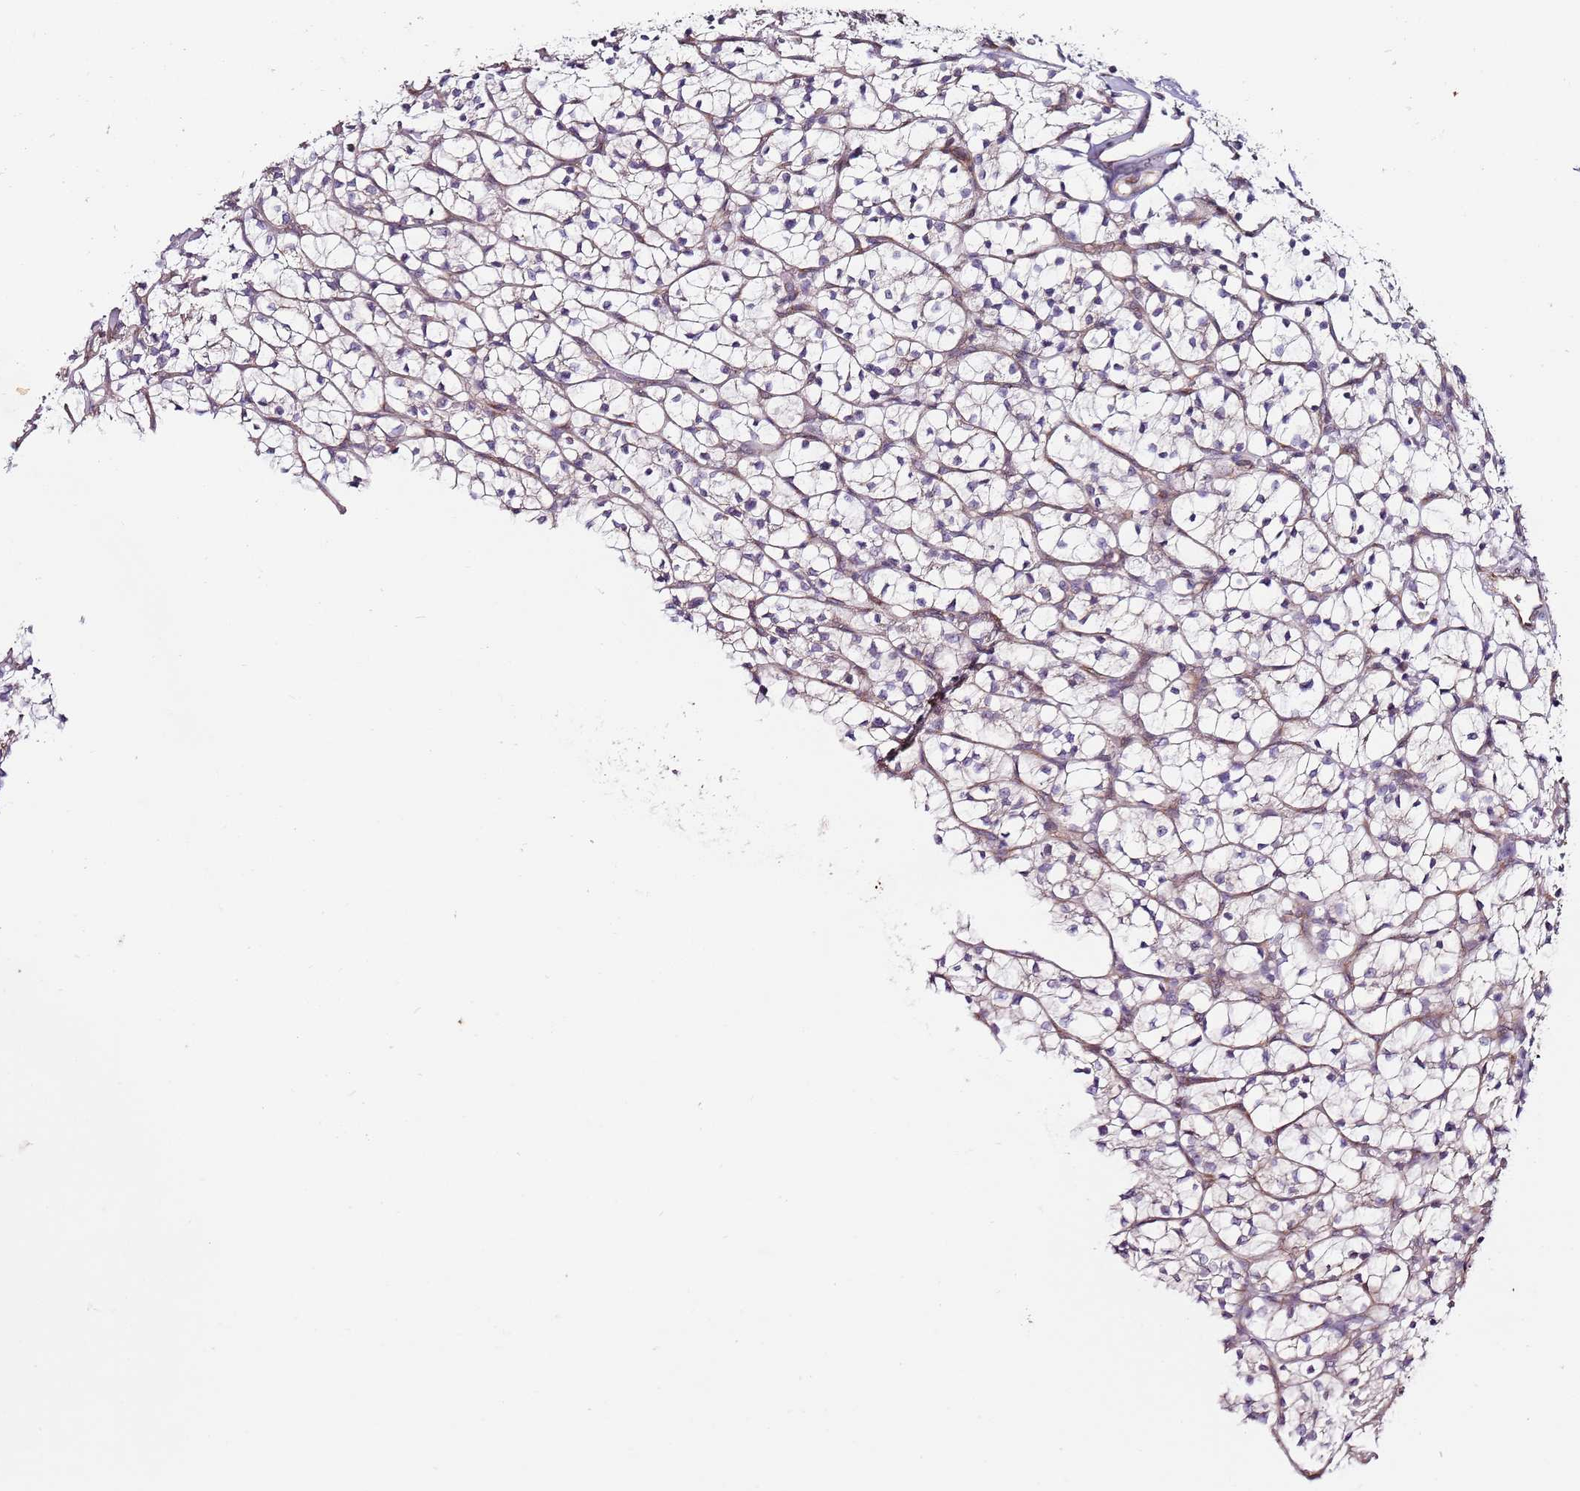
{"staining": {"intensity": "negative", "quantity": "none", "location": "none"}, "tissue": "renal cancer", "cell_type": "Tumor cells", "image_type": "cancer", "snomed": [{"axis": "morphology", "description": "Adenocarcinoma, NOS"}, {"axis": "topography", "description": "Kidney"}], "caption": "Micrograph shows no significant protein positivity in tumor cells of renal adenocarcinoma.", "gene": "TBC1D9", "patient": {"sex": "female", "age": 64}}